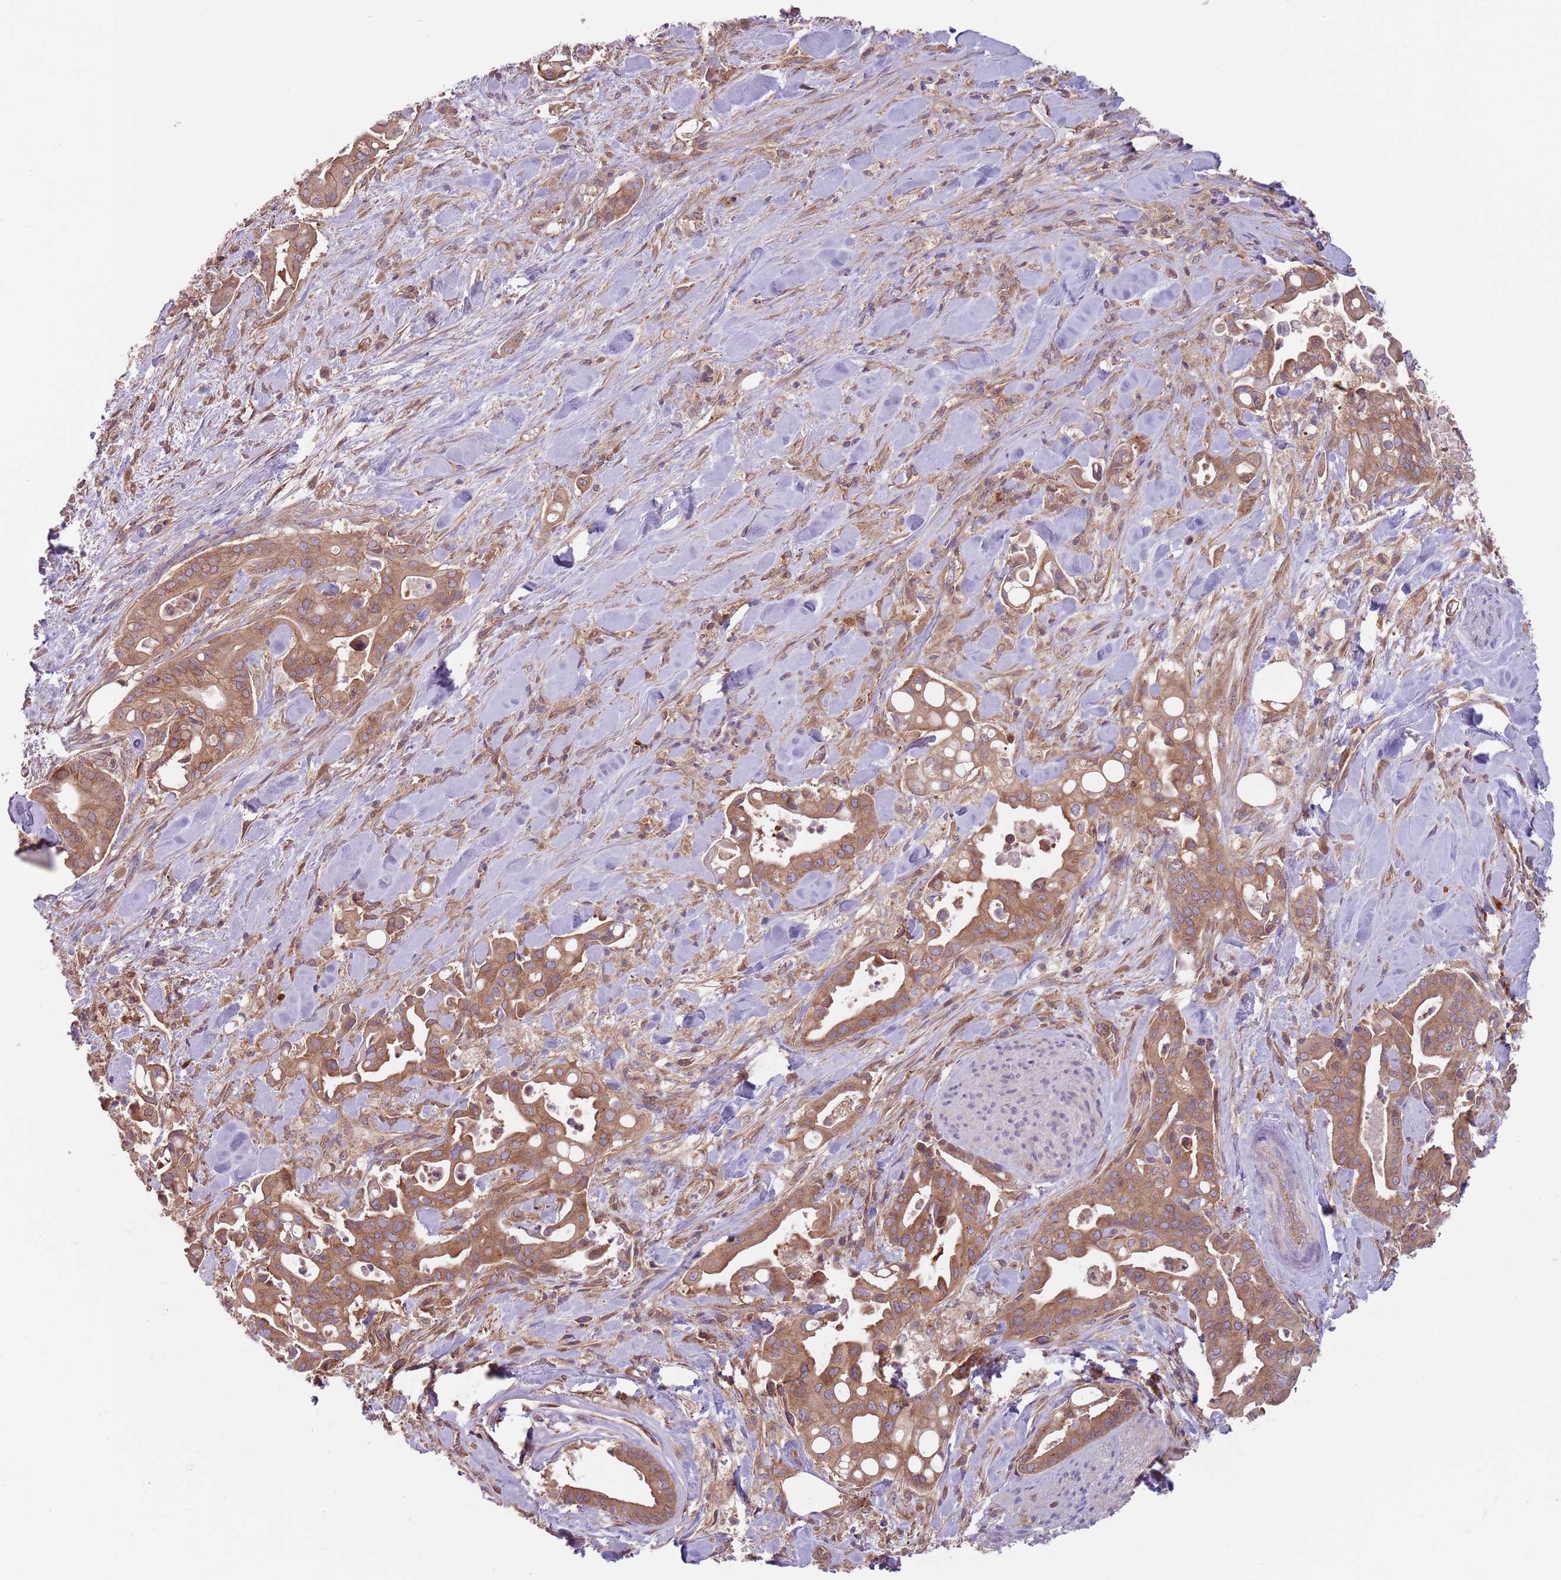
{"staining": {"intensity": "moderate", "quantity": ">75%", "location": "cytoplasmic/membranous"}, "tissue": "liver cancer", "cell_type": "Tumor cells", "image_type": "cancer", "snomed": [{"axis": "morphology", "description": "Cholangiocarcinoma"}, {"axis": "topography", "description": "Liver"}], "caption": "The histopathology image reveals a brown stain indicating the presence of a protein in the cytoplasmic/membranous of tumor cells in liver cancer.", "gene": "COPE", "patient": {"sex": "female", "age": 68}}